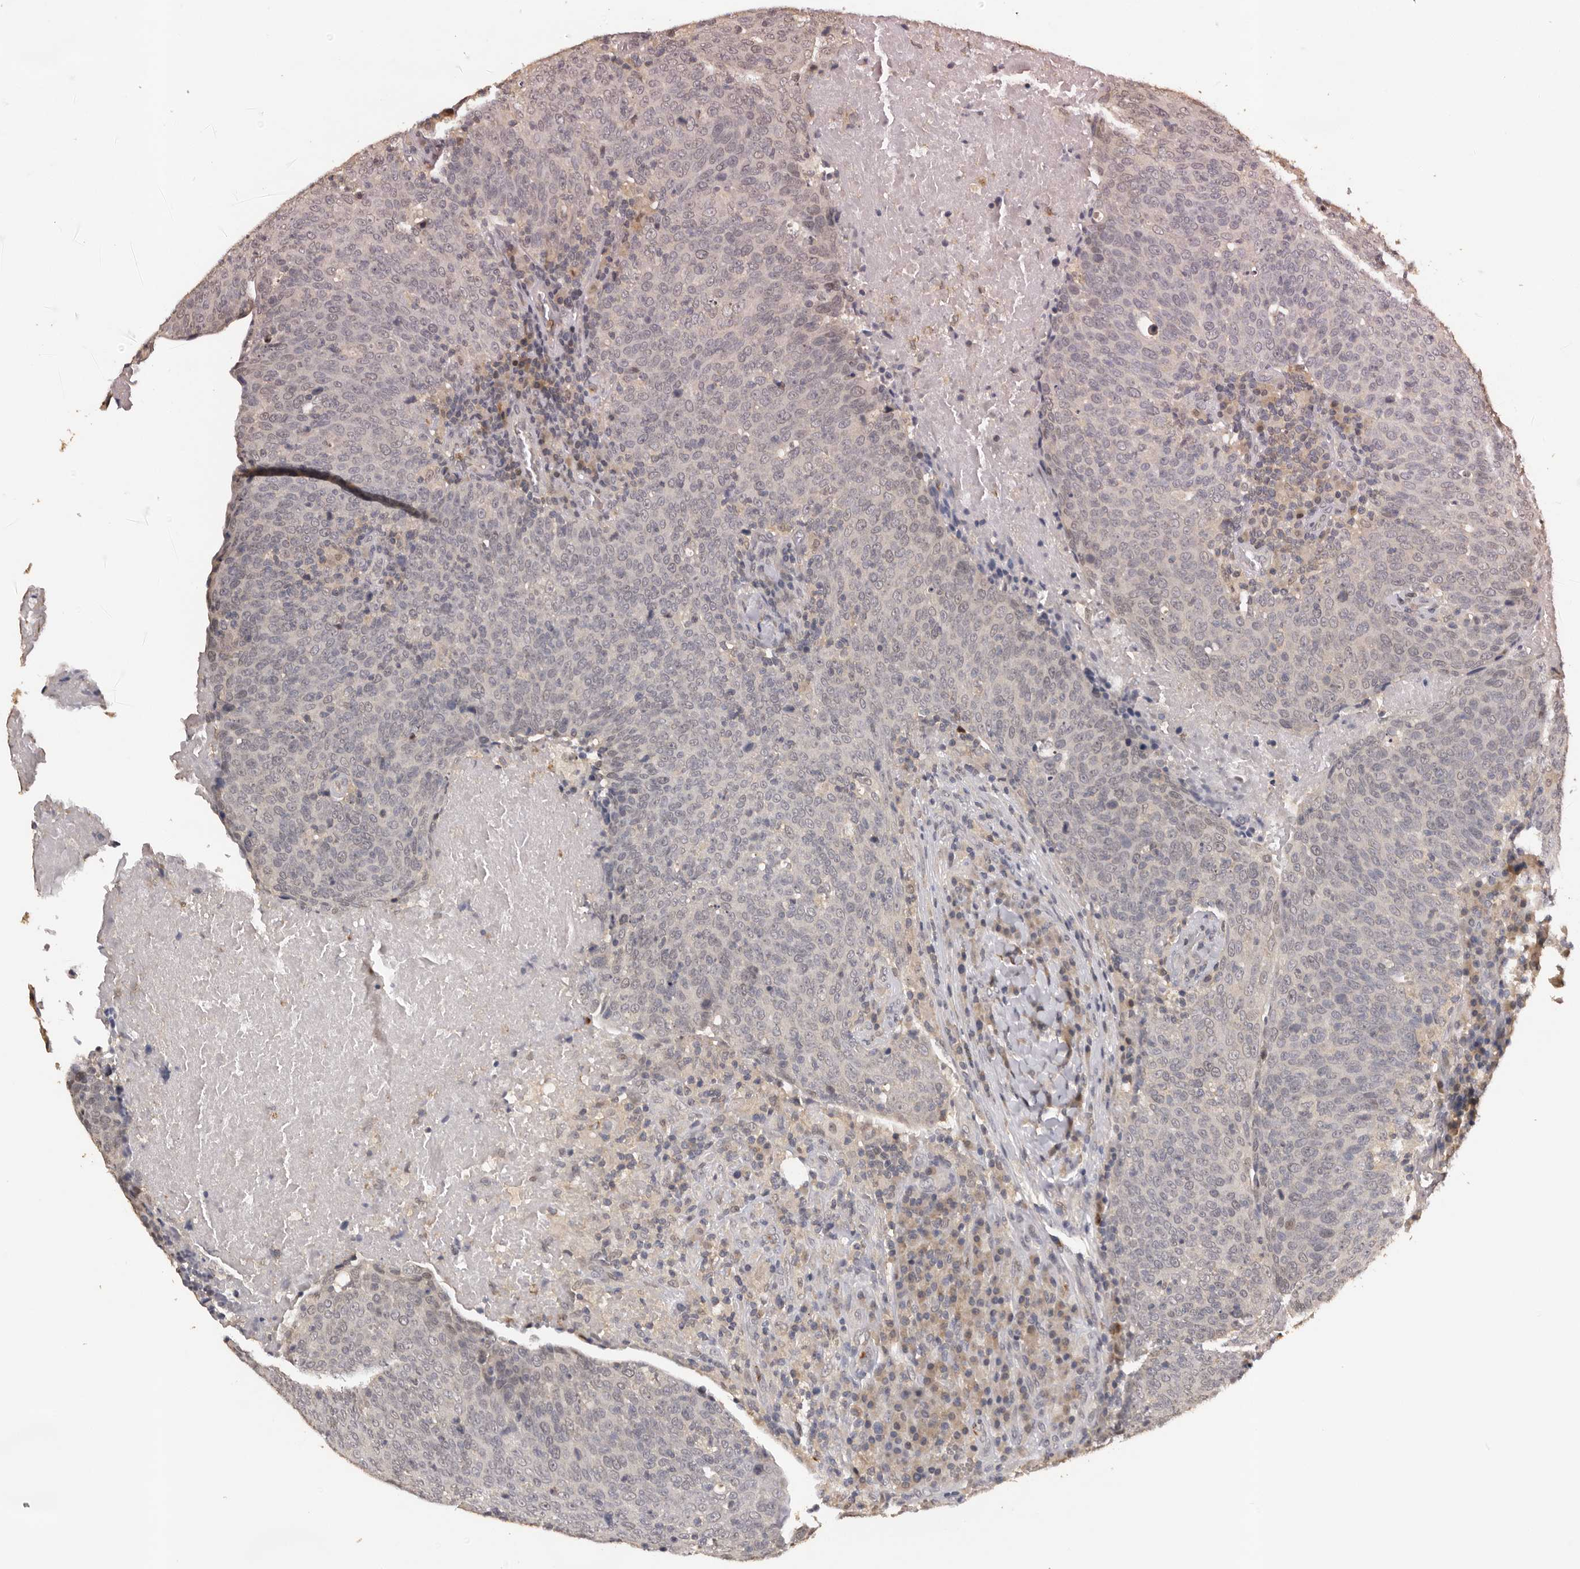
{"staining": {"intensity": "negative", "quantity": "none", "location": "none"}, "tissue": "head and neck cancer", "cell_type": "Tumor cells", "image_type": "cancer", "snomed": [{"axis": "morphology", "description": "Squamous cell carcinoma, NOS"}, {"axis": "morphology", "description": "Squamous cell carcinoma, metastatic, NOS"}, {"axis": "topography", "description": "Lymph node"}, {"axis": "topography", "description": "Head-Neck"}], "caption": "Photomicrograph shows no protein expression in tumor cells of head and neck squamous cell carcinoma tissue.", "gene": "KIF2B", "patient": {"sex": "male", "age": 62}}